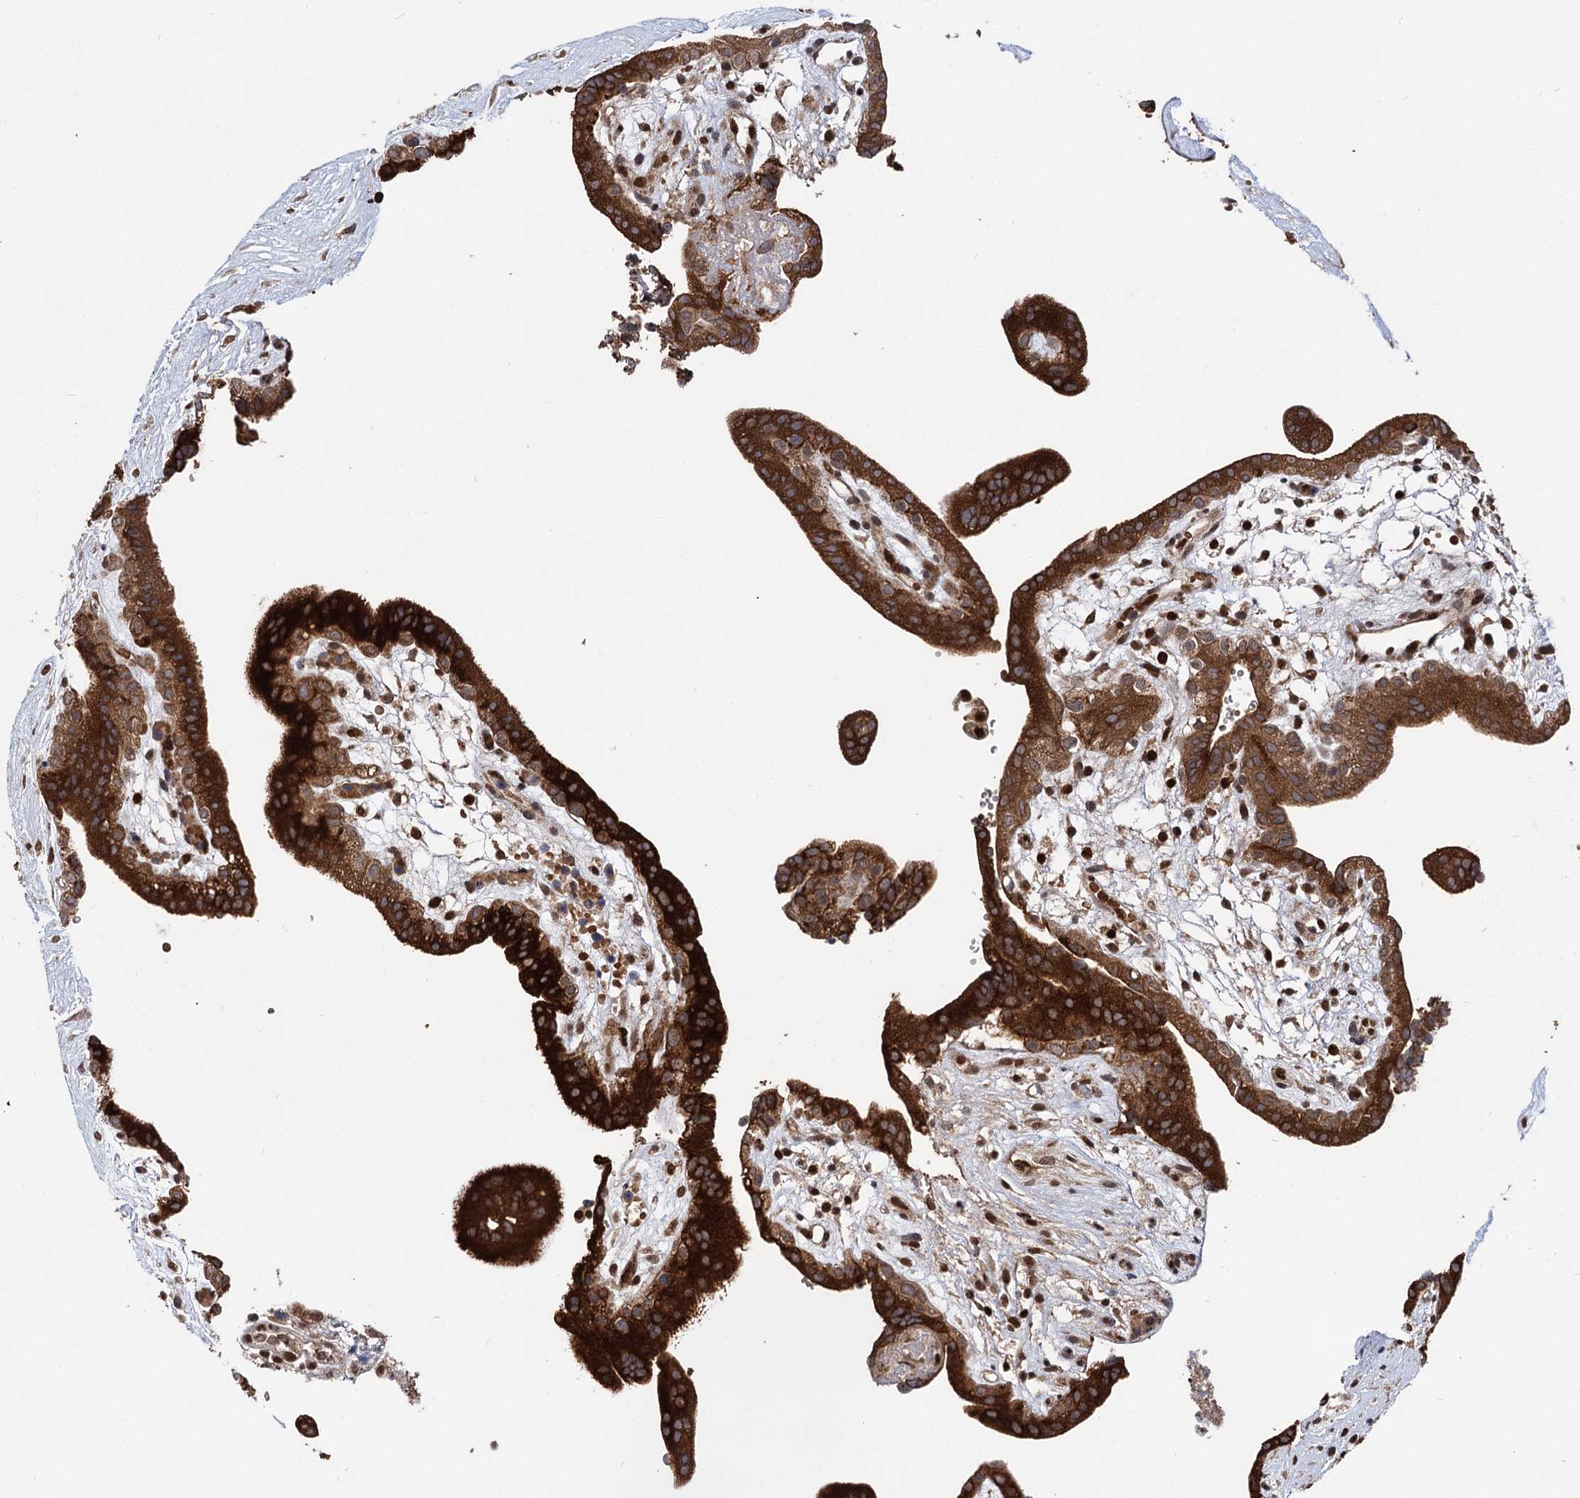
{"staining": {"intensity": "moderate", "quantity": ">75%", "location": "cytoplasmic/membranous,nuclear"}, "tissue": "placenta", "cell_type": "Decidual cells", "image_type": "normal", "snomed": [{"axis": "morphology", "description": "Normal tissue, NOS"}, {"axis": "topography", "description": "Placenta"}], "caption": "Placenta stained with DAB immunohistochemistry (IHC) demonstrates medium levels of moderate cytoplasmic/membranous,nuclear positivity in about >75% of decidual cells.", "gene": "MESD", "patient": {"sex": "female", "age": 18}}